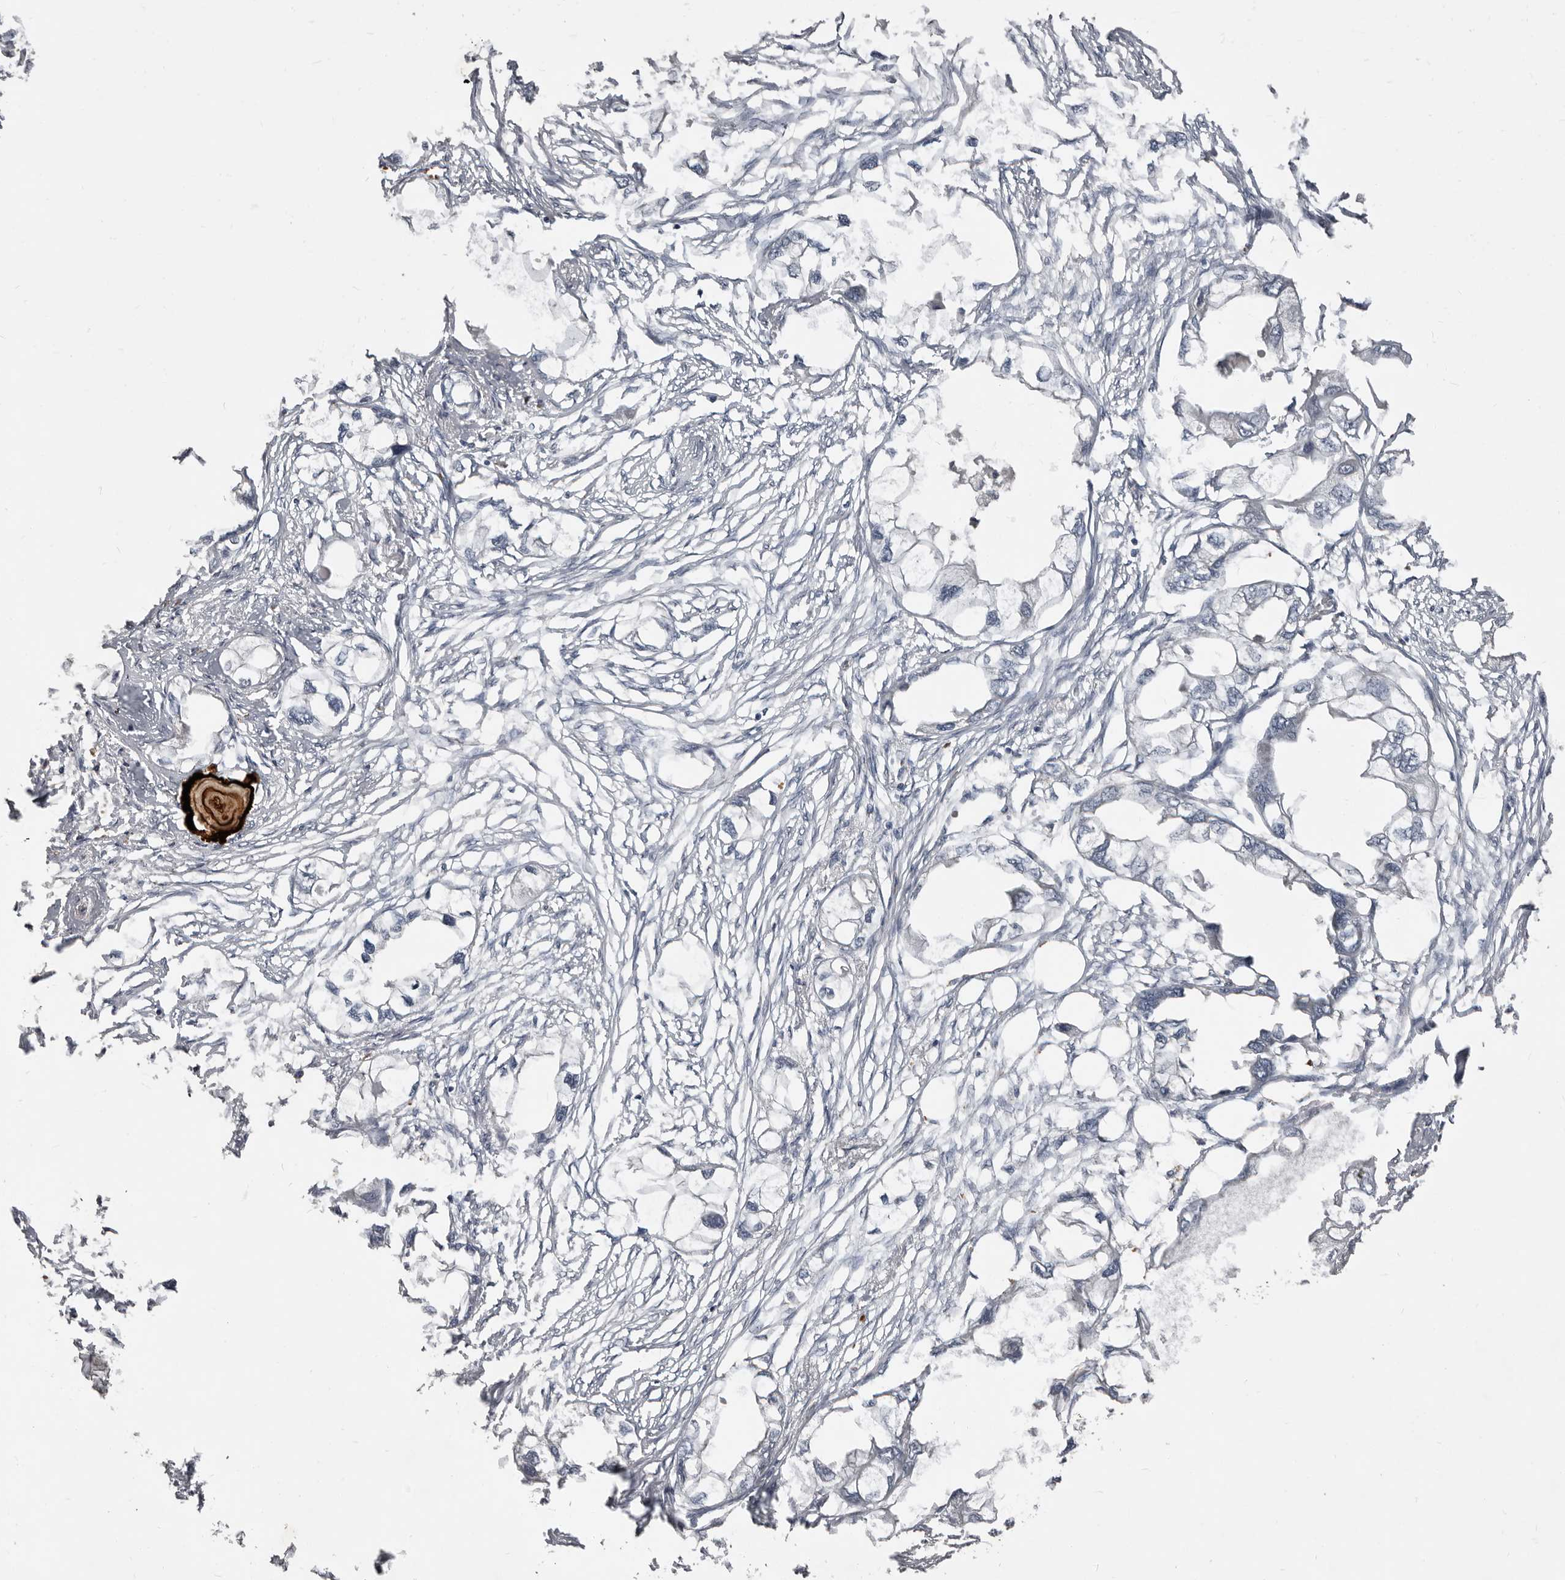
{"staining": {"intensity": "negative", "quantity": "none", "location": "none"}, "tissue": "endometrial cancer", "cell_type": "Tumor cells", "image_type": "cancer", "snomed": [{"axis": "morphology", "description": "Adenocarcinoma, NOS"}, {"axis": "morphology", "description": "Adenocarcinoma, metastatic, NOS"}, {"axis": "topography", "description": "Adipose tissue"}, {"axis": "topography", "description": "Endometrium"}], "caption": "Micrograph shows no protein expression in tumor cells of endometrial cancer (adenocarcinoma) tissue. The staining is performed using DAB (3,3'-diaminobenzidine) brown chromogen with nuclei counter-stained in using hematoxylin.", "gene": "AKNAD1", "patient": {"sex": "female", "age": 67}}